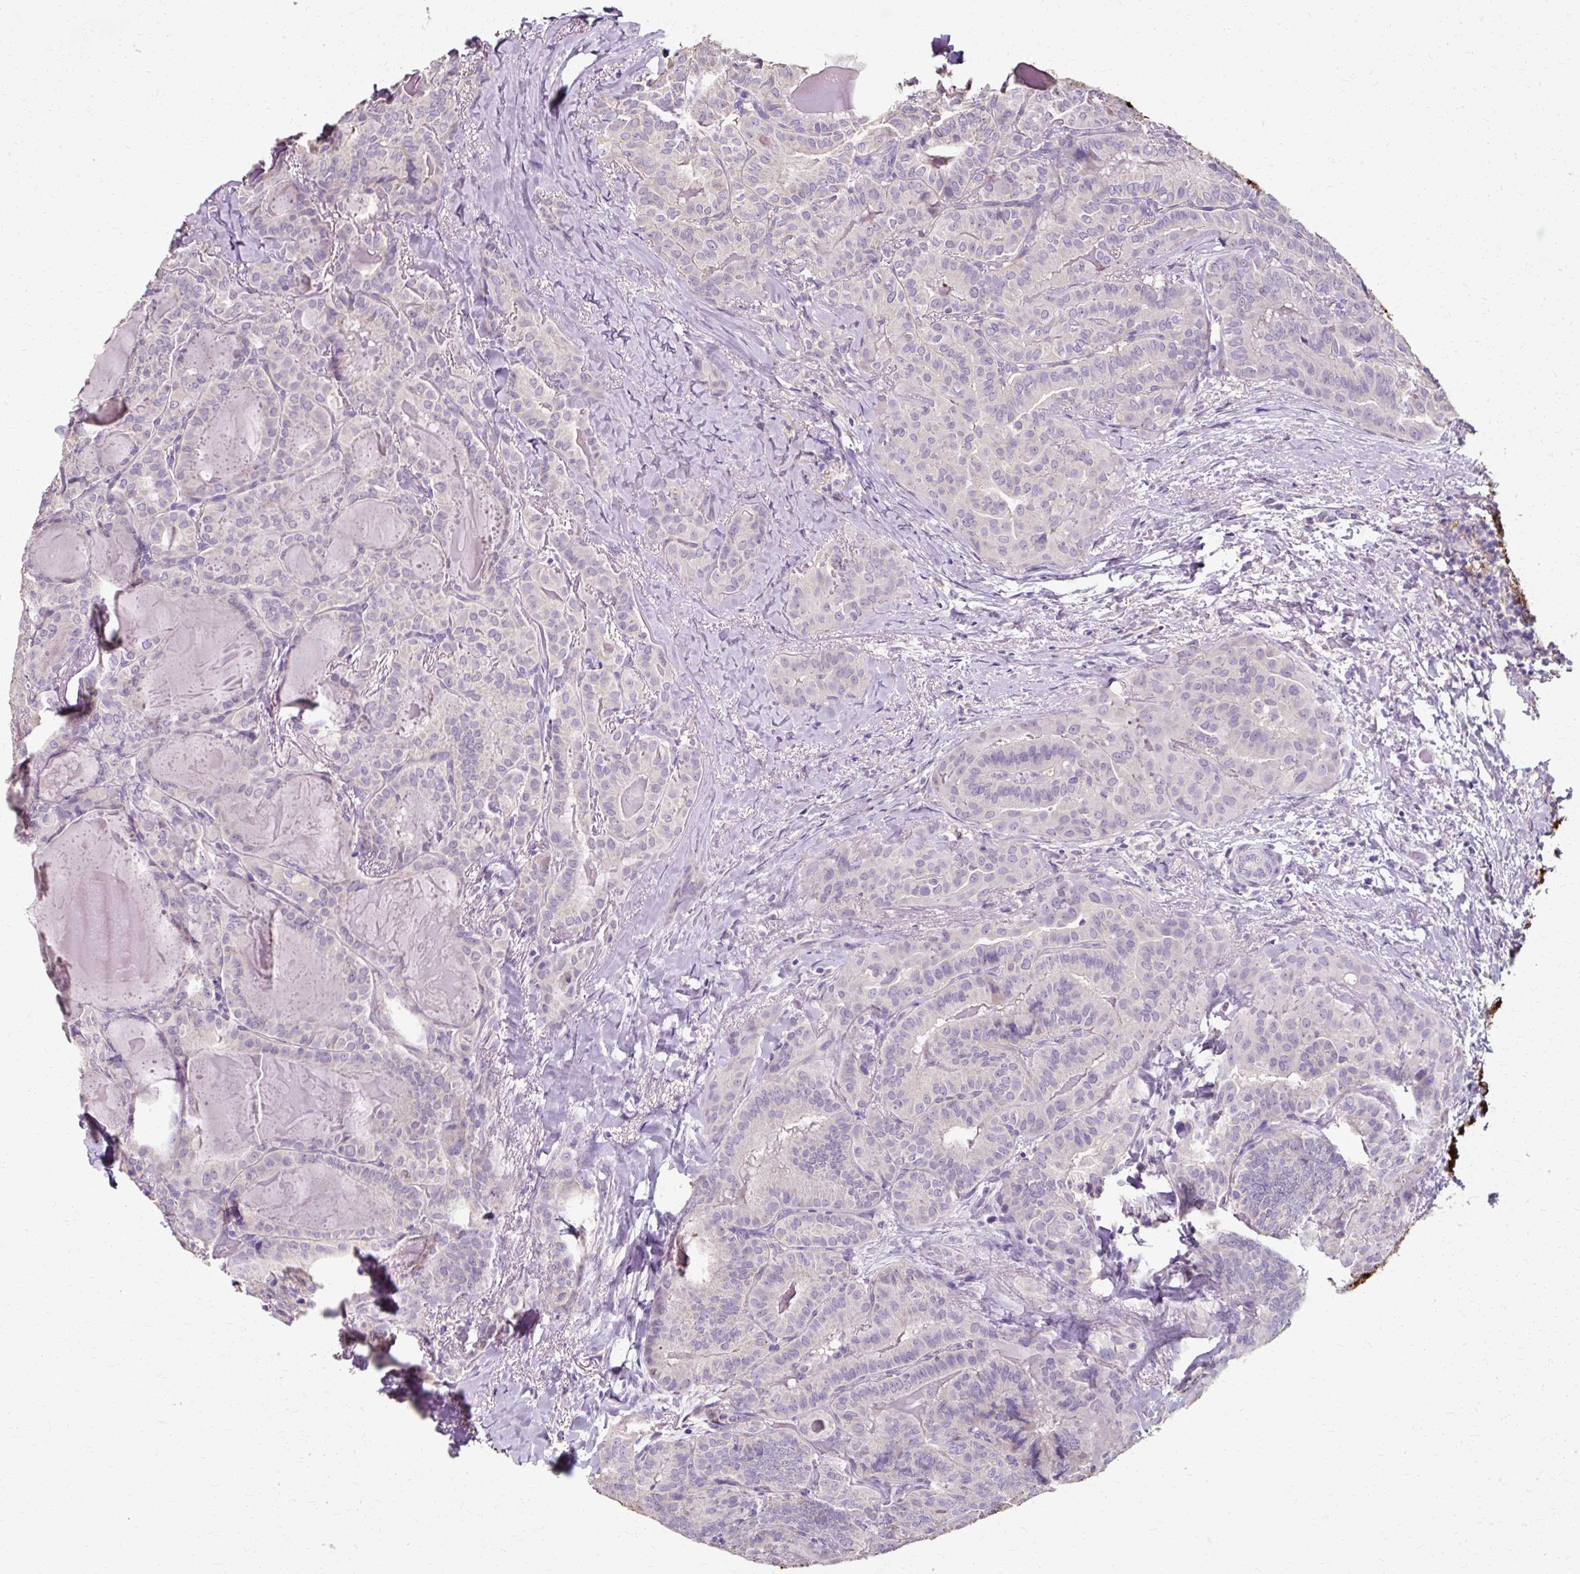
{"staining": {"intensity": "negative", "quantity": "none", "location": "none"}, "tissue": "thyroid cancer", "cell_type": "Tumor cells", "image_type": "cancer", "snomed": [{"axis": "morphology", "description": "Papillary adenocarcinoma, NOS"}, {"axis": "topography", "description": "Thyroid gland"}], "caption": "This histopathology image is of thyroid papillary adenocarcinoma stained with IHC to label a protein in brown with the nuclei are counter-stained blue. There is no staining in tumor cells.", "gene": "KLHL24", "patient": {"sex": "female", "age": 68}}